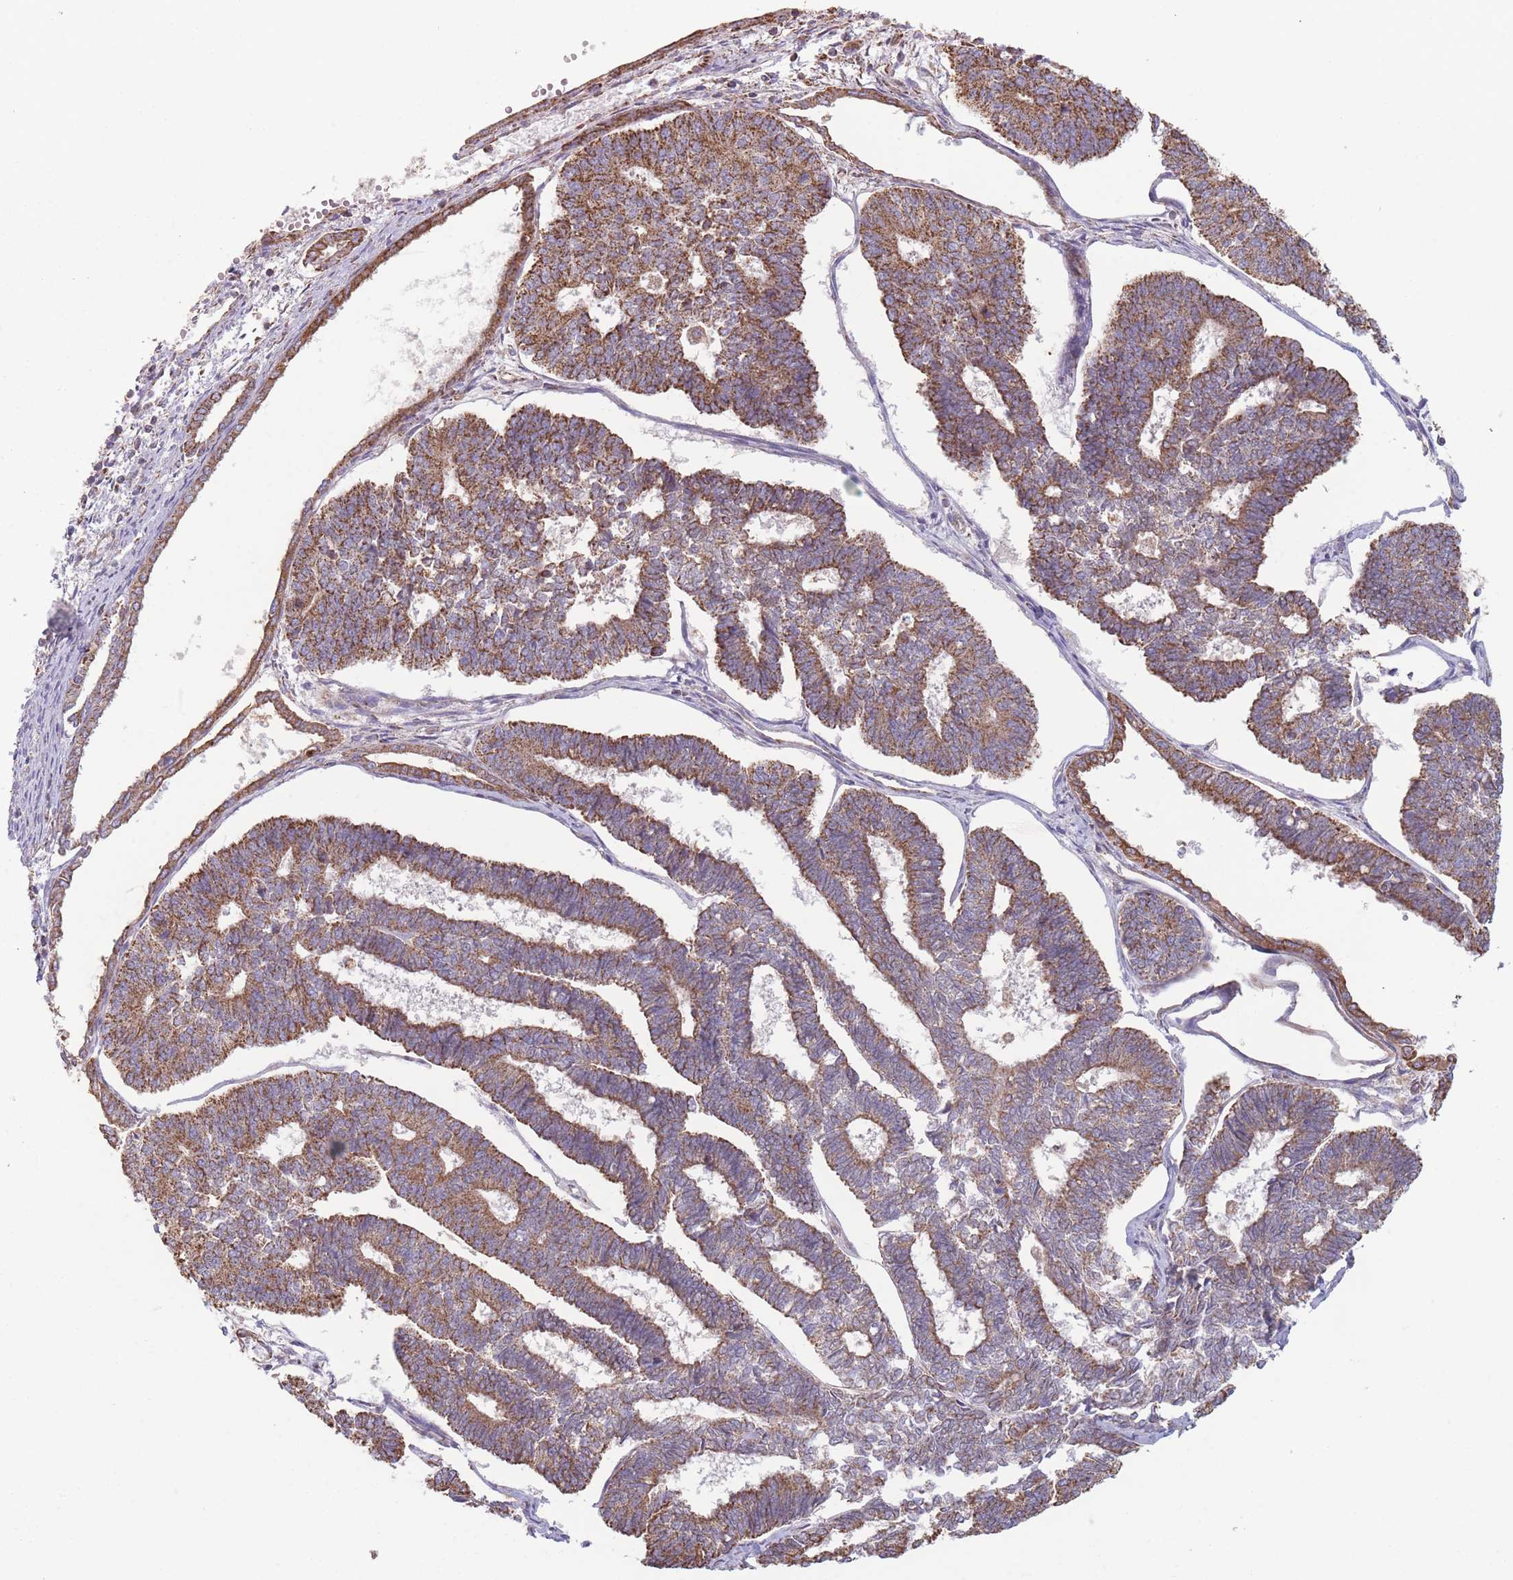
{"staining": {"intensity": "moderate", "quantity": ">75%", "location": "cytoplasmic/membranous"}, "tissue": "endometrial cancer", "cell_type": "Tumor cells", "image_type": "cancer", "snomed": [{"axis": "morphology", "description": "Adenocarcinoma, NOS"}, {"axis": "topography", "description": "Endometrium"}], "caption": "Immunohistochemical staining of endometrial adenocarcinoma reveals medium levels of moderate cytoplasmic/membranous protein positivity in approximately >75% of tumor cells.", "gene": "KIF16B", "patient": {"sex": "female", "age": 70}}